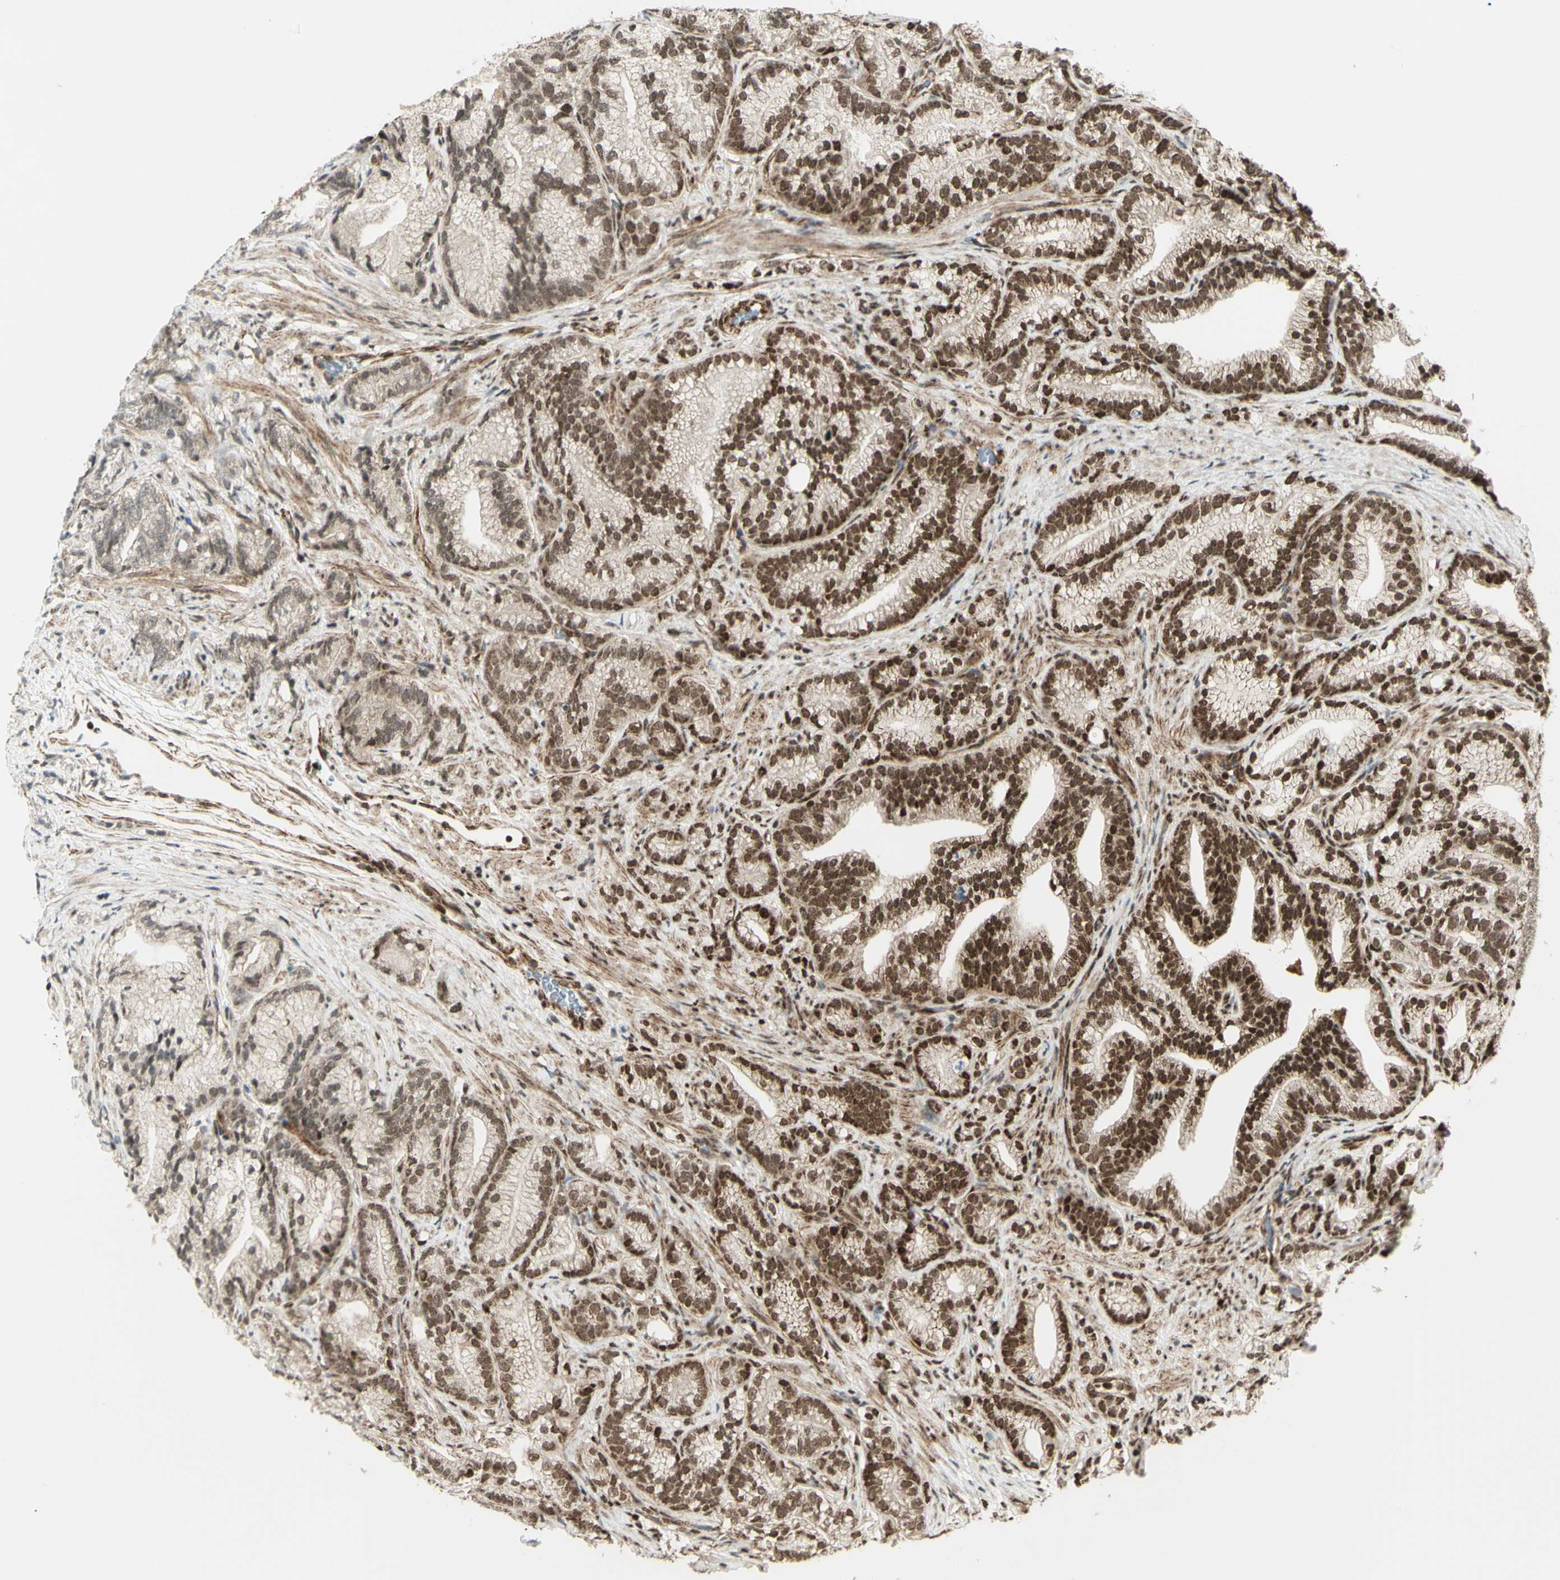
{"staining": {"intensity": "moderate", "quantity": ">75%", "location": "nuclear"}, "tissue": "prostate cancer", "cell_type": "Tumor cells", "image_type": "cancer", "snomed": [{"axis": "morphology", "description": "Adenocarcinoma, Low grade"}, {"axis": "topography", "description": "Prostate"}], "caption": "Immunohistochemical staining of prostate cancer exhibits medium levels of moderate nuclear protein positivity in approximately >75% of tumor cells. (DAB IHC, brown staining for protein, blue staining for nuclei).", "gene": "ZMYM6", "patient": {"sex": "male", "age": 89}}